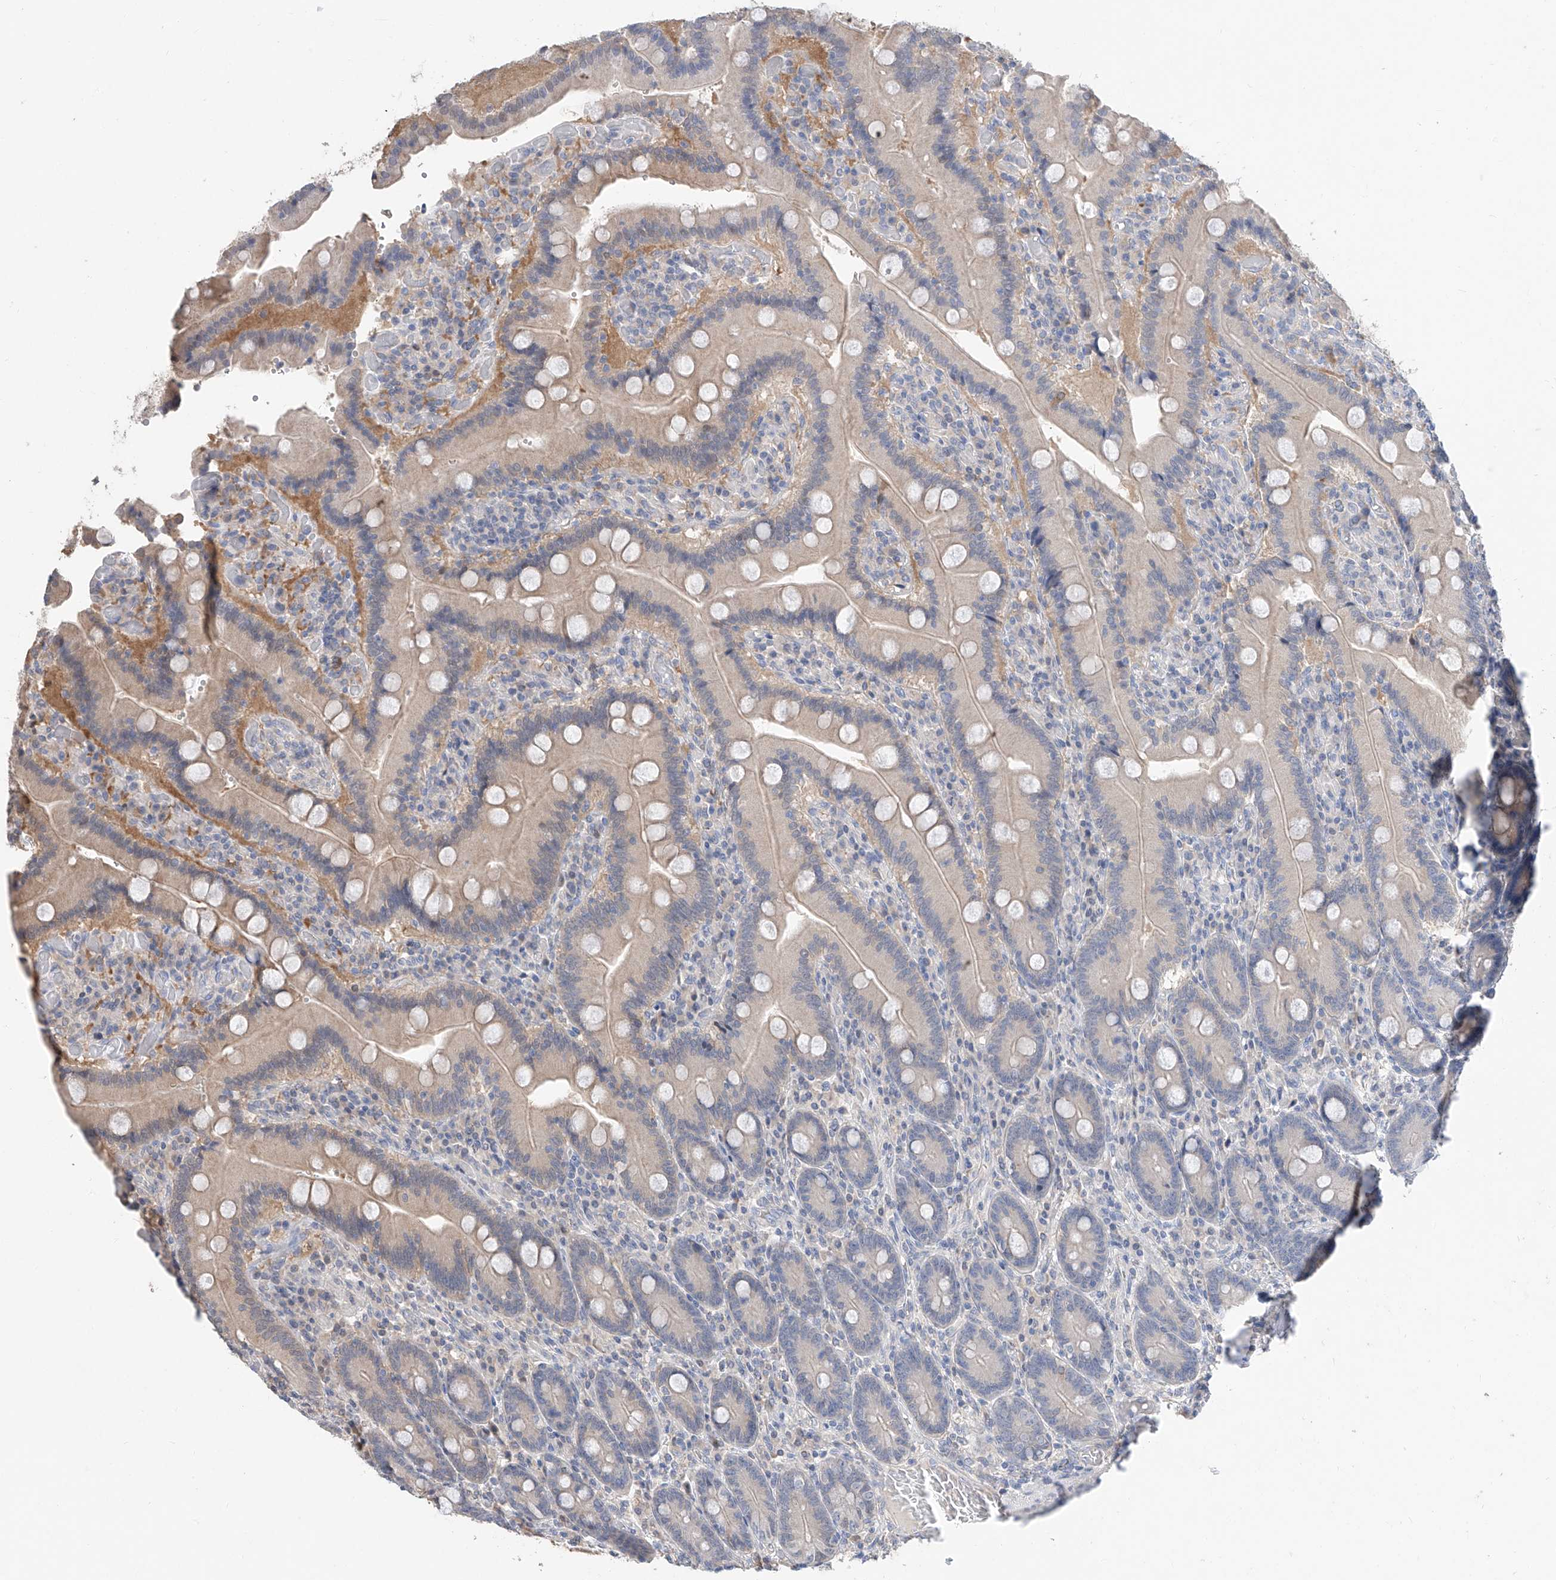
{"staining": {"intensity": "weak", "quantity": "25%-75%", "location": "cytoplasmic/membranous"}, "tissue": "duodenum", "cell_type": "Glandular cells", "image_type": "normal", "snomed": [{"axis": "morphology", "description": "Normal tissue, NOS"}, {"axis": "topography", "description": "Duodenum"}], "caption": "Duodenum stained with IHC exhibits weak cytoplasmic/membranous staining in about 25%-75% of glandular cells. (brown staining indicates protein expression, while blue staining denotes nuclei).", "gene": "FUCA2", "patient": {"sex": "female", "age": 62}}